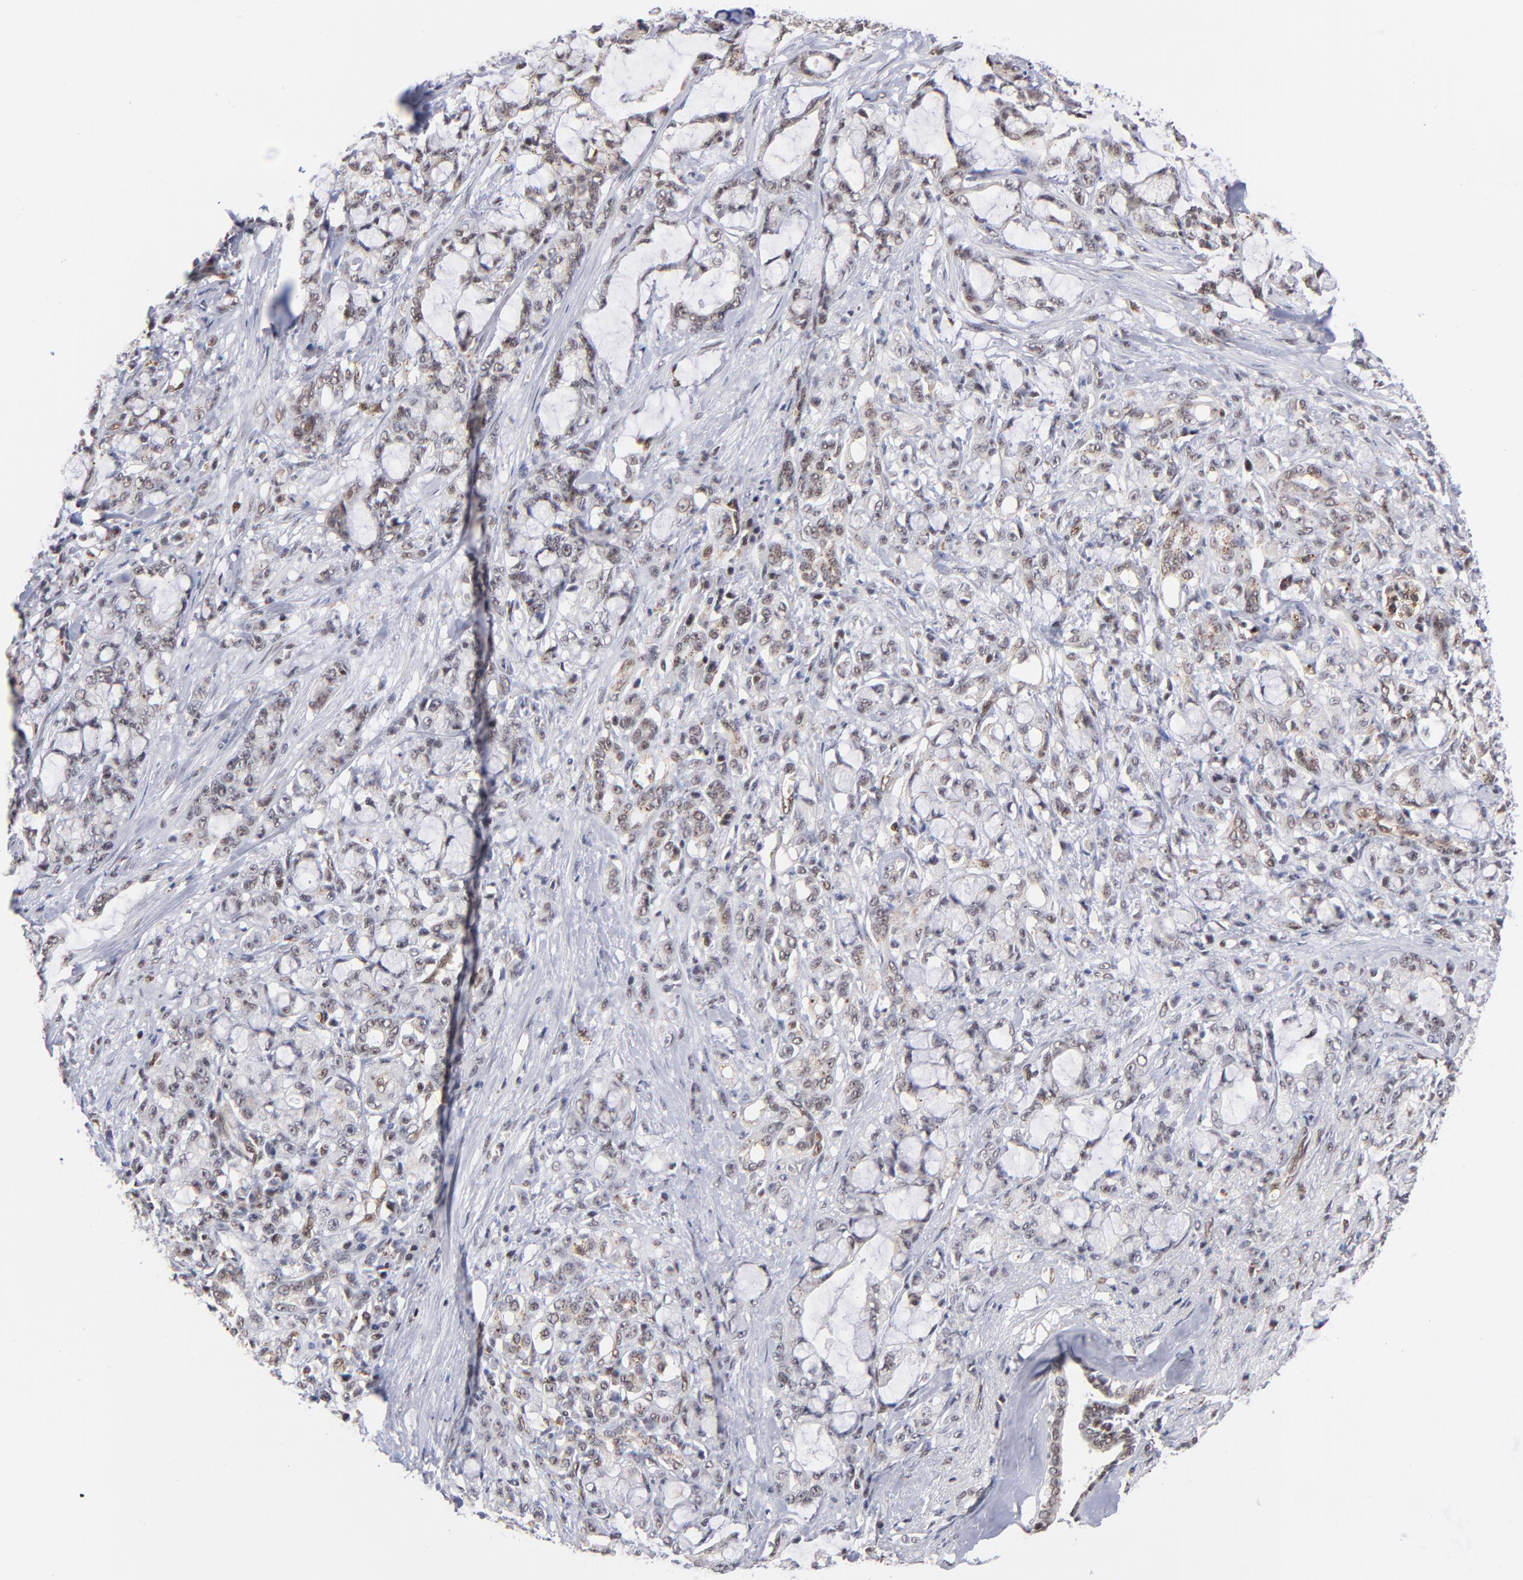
{"staining": {"intensity": "weak", "quantity": "<25%", "location": "nuclear"}, "tissue": "pancreatic cancer", "cell_type": "Tumor cells", "image_type": "cancer", "snomed": [{"axis": "morphology", "description": "Adenocarcinoma, NOS"}, {"axis": "topography", "description": "Pancreas"}], "caption": "Immunohistochemistry image of neoplastic tissue: human pancreatic cancer stained with DAB reveals no significant protein positivity in tumor cells.", "gene": "GABPA", "patient": {"sex": "female", "age": 73}}